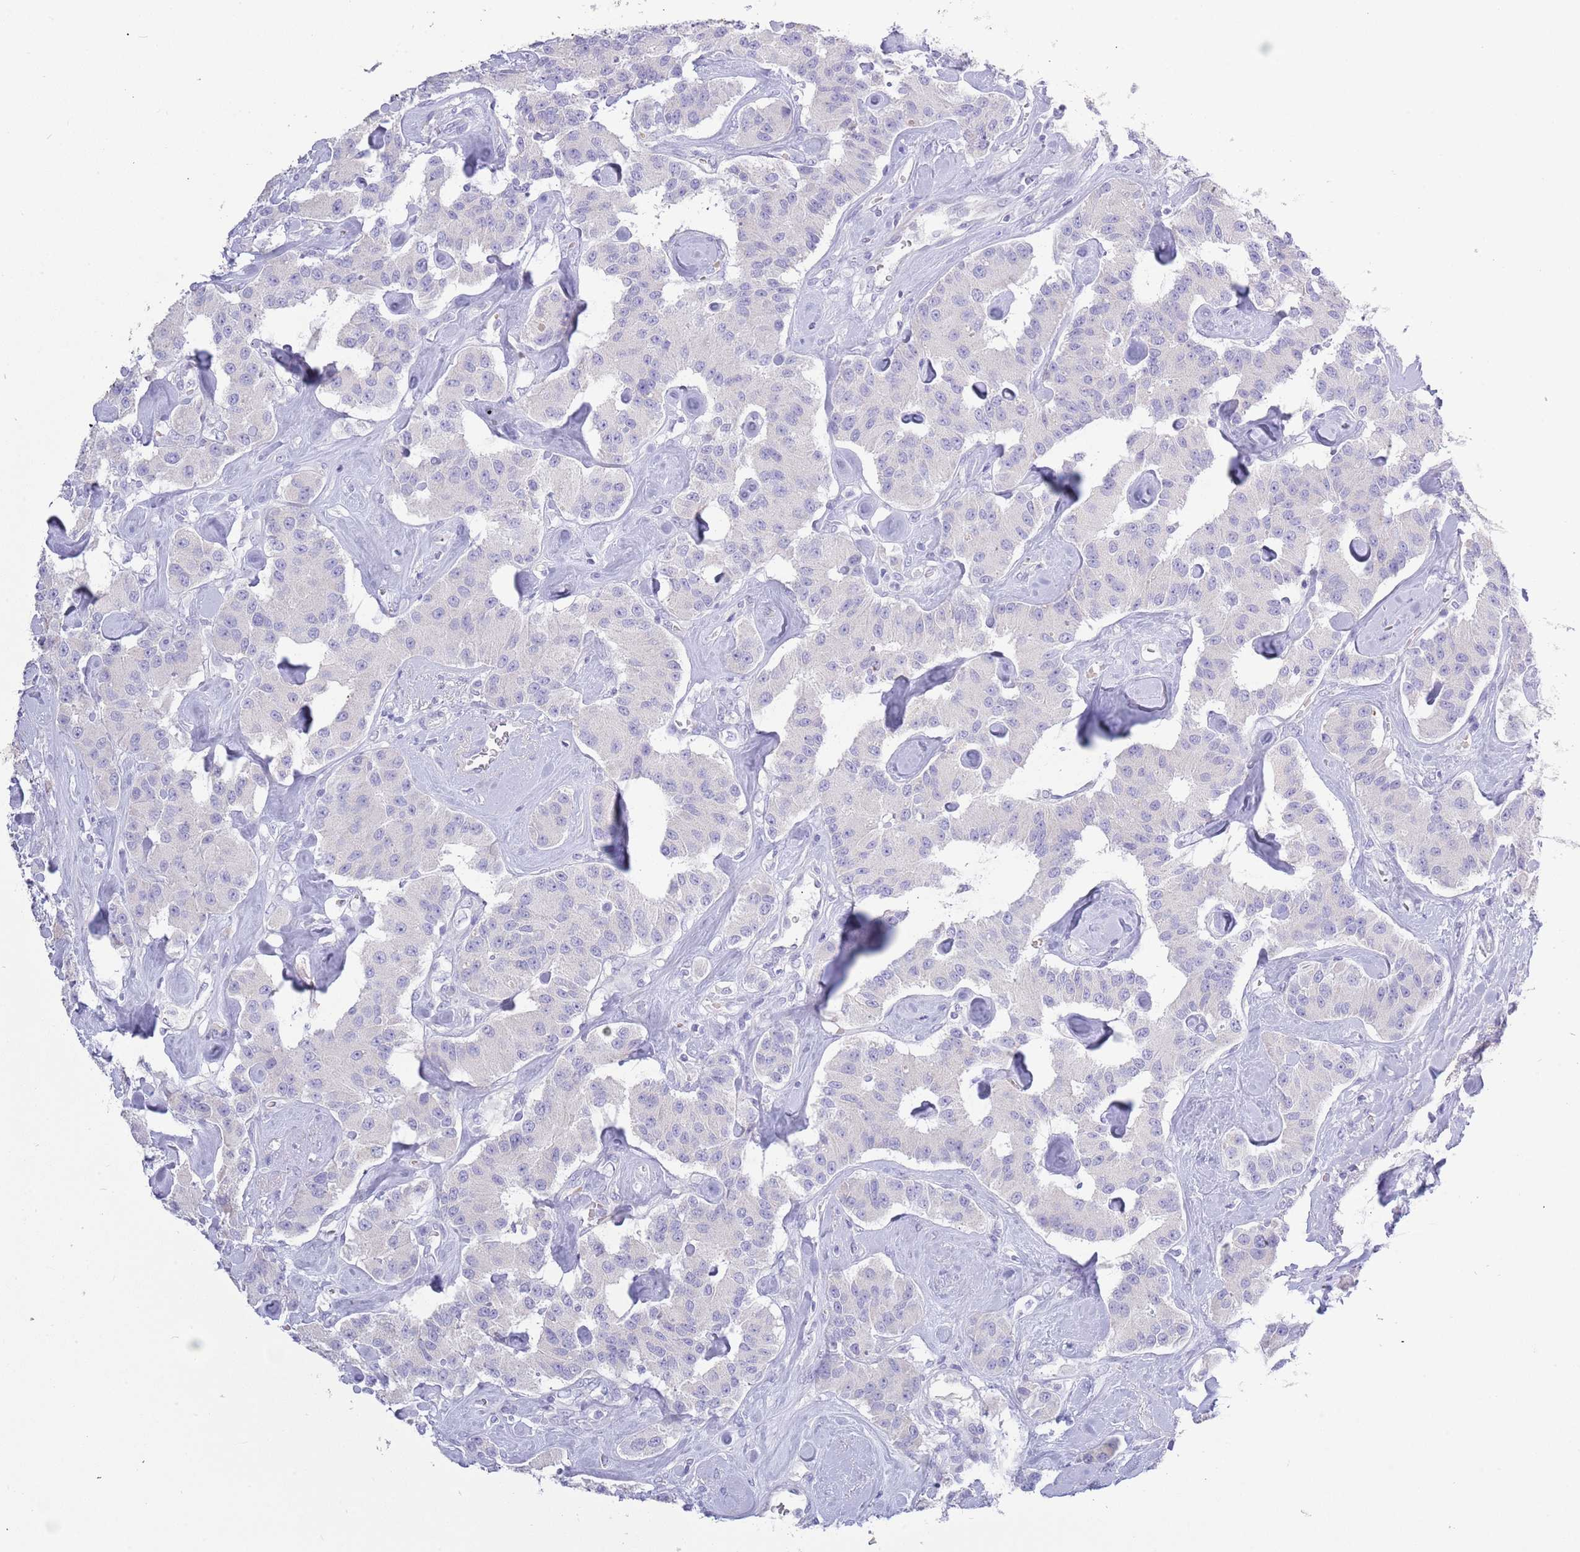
{"staining": {"intensity": "negative", "quantity": "none", "location": "none"}, "tissue": "carcinoid", "cell_type": "Tumor cells", "image_type": "cancer", "snomed": [{"axis": "morphology", "description": "Carcinoid, malignant, NOS"}, {"axis": "topography", "description": "Pancreas"}], "caption": "Immunohistochemistry image of neoplastic tissue: human carcinoid (malignant) stained with DAB exhibits no significant protein positivity in tumor cells.", "gene": "ACR", "patient": {"sex": "male", "age": 41}}